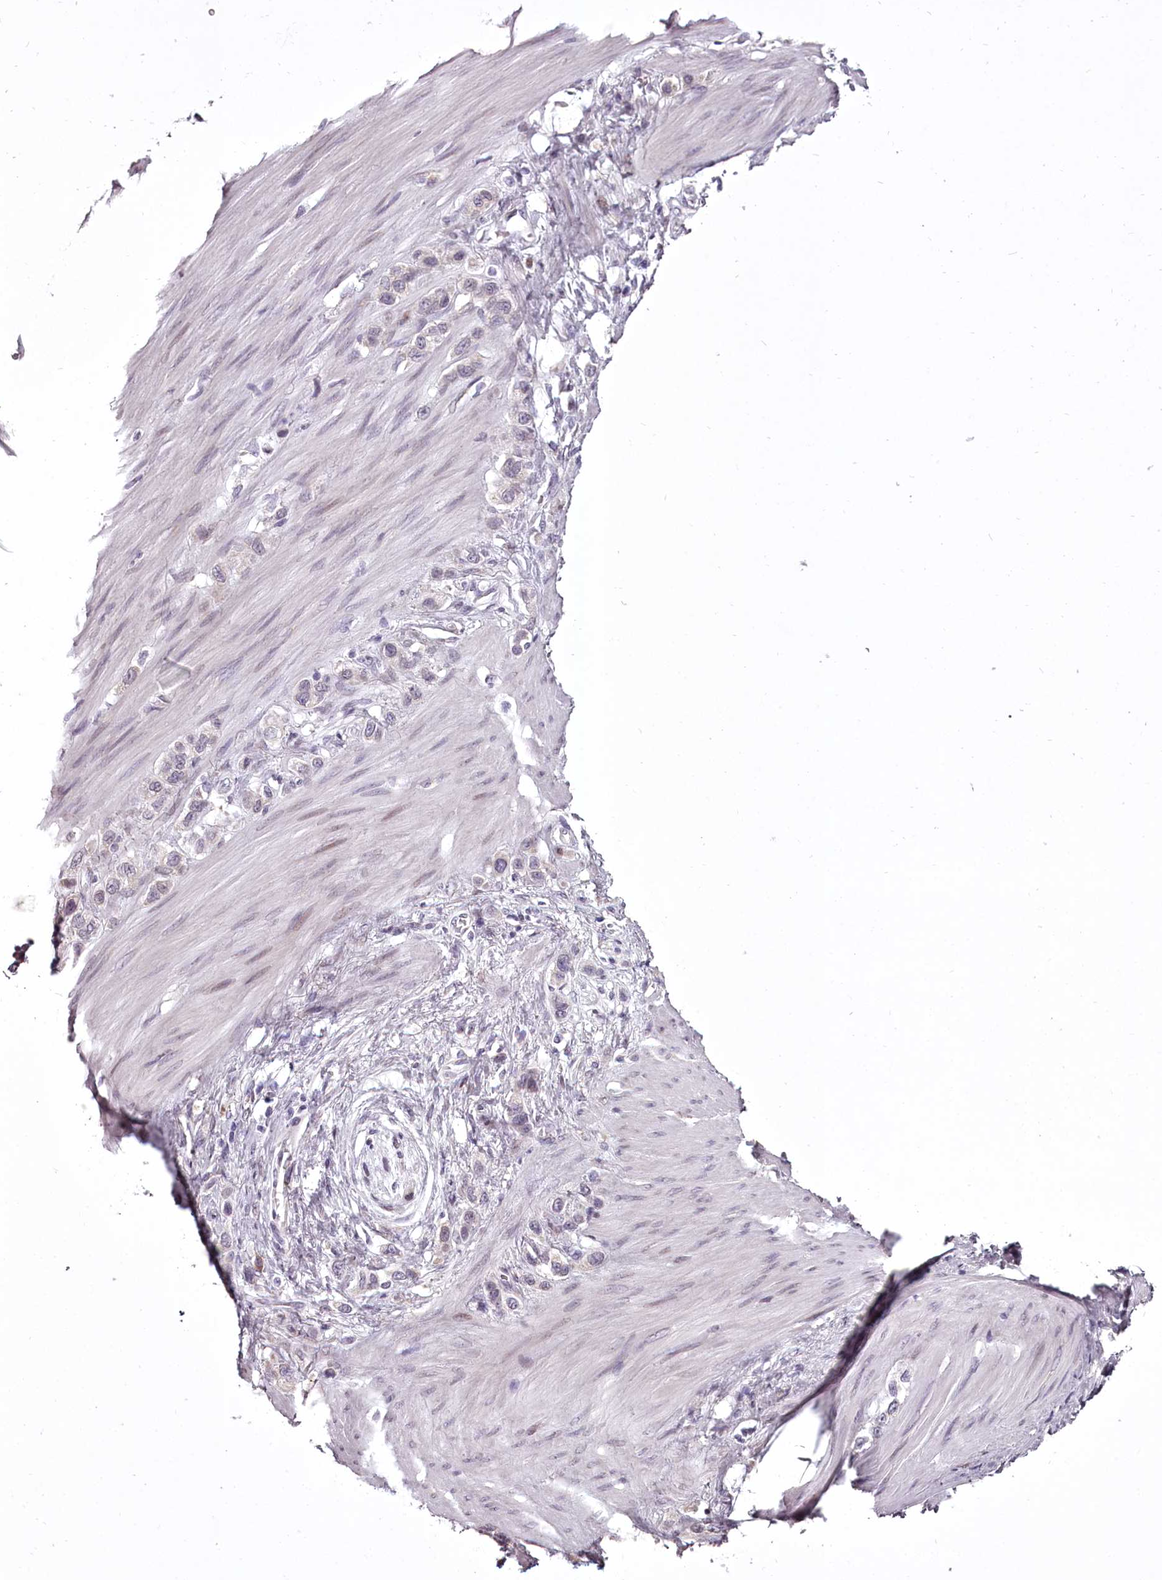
{"staining": {"intensity": "negative", "quantity": "none", "location": "none"}, "tissue": "stomach cancer", "cell_type": "Tumor cells", "image_type": "cancer", "snomed": [{"axis": "morphology", "description": "Adenocarcinoma, NOS"}, {"axis": "morphology", "description": "Adenocarcinoma, High grade"}, {"axis": "topography", "description": "Stomach, upper"}, {"axis": "topography", "description": "Stomach, lower"}], "caption": "Tumor cells are negative for brown protein staining in stomach cancer (adenocarcinoma).", "gene": "C1orf56", "patient": {"sex": "female", "age": 65}}